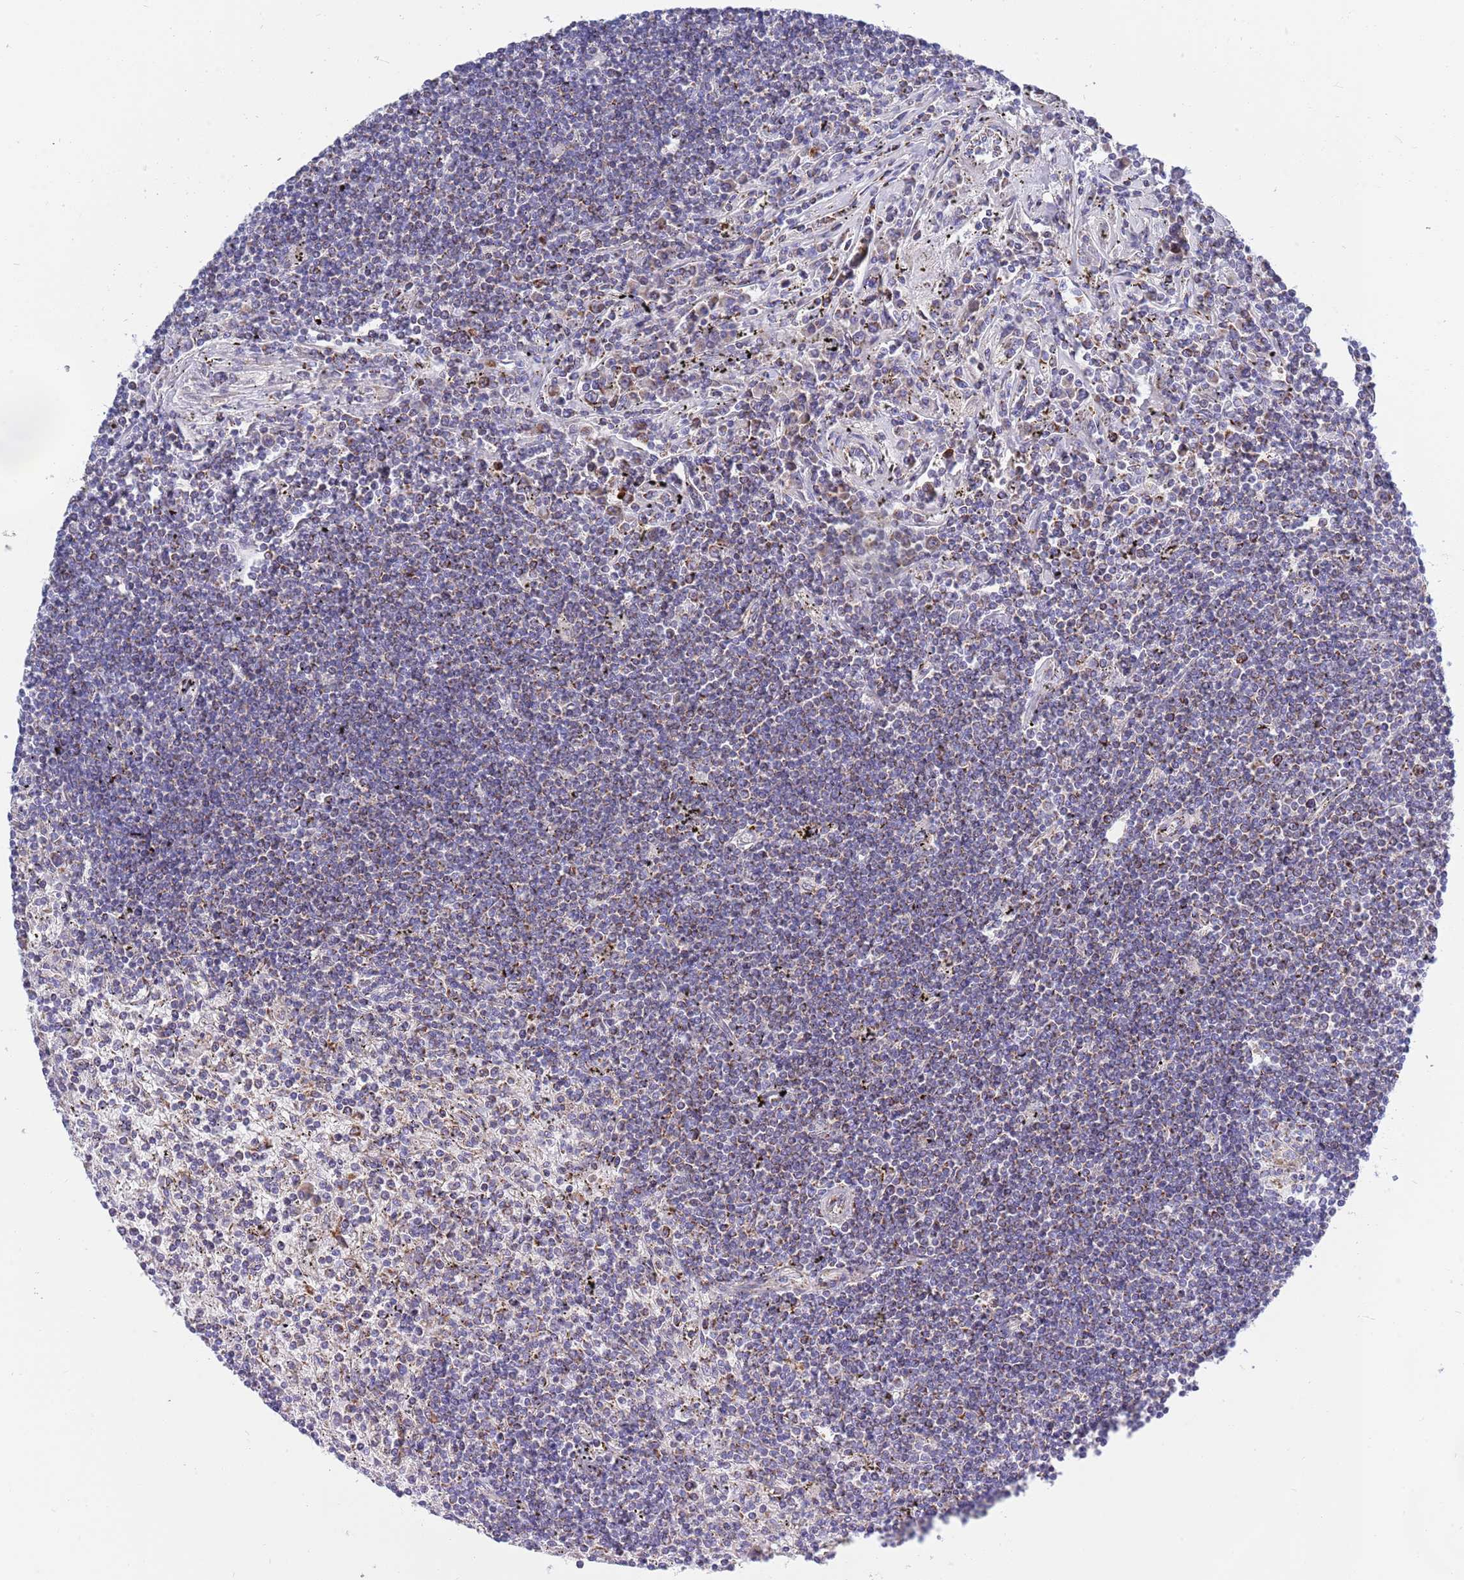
{"staining": {"intensity": "moderate", "quantity": "<25%", "location": "cytoplasmic/membranous"}, "tissue": "lymphoma", "cell_type": "Tumor cells", "image_type": "cancer", "snomed": [{"axis": "morphology", "description": "Malignant lymphoma, non-Hodgkin's type, Low grade"}, {"axis": "topography", "description": "Spleen"}], "caption": "The photomicrograph displays a brown stain indicating the presence of a protein in the cytoplasmic/membranous of tumor cells in low-grade malignant lymphoma, non-Hodgkin's type. The protein is stained brown, and the nuclei are stained in blue (DAB IHC with brightfield microscopy, high magnification).", "gene": "EMC8", "patient": {"sex": "male", "age": 76}}